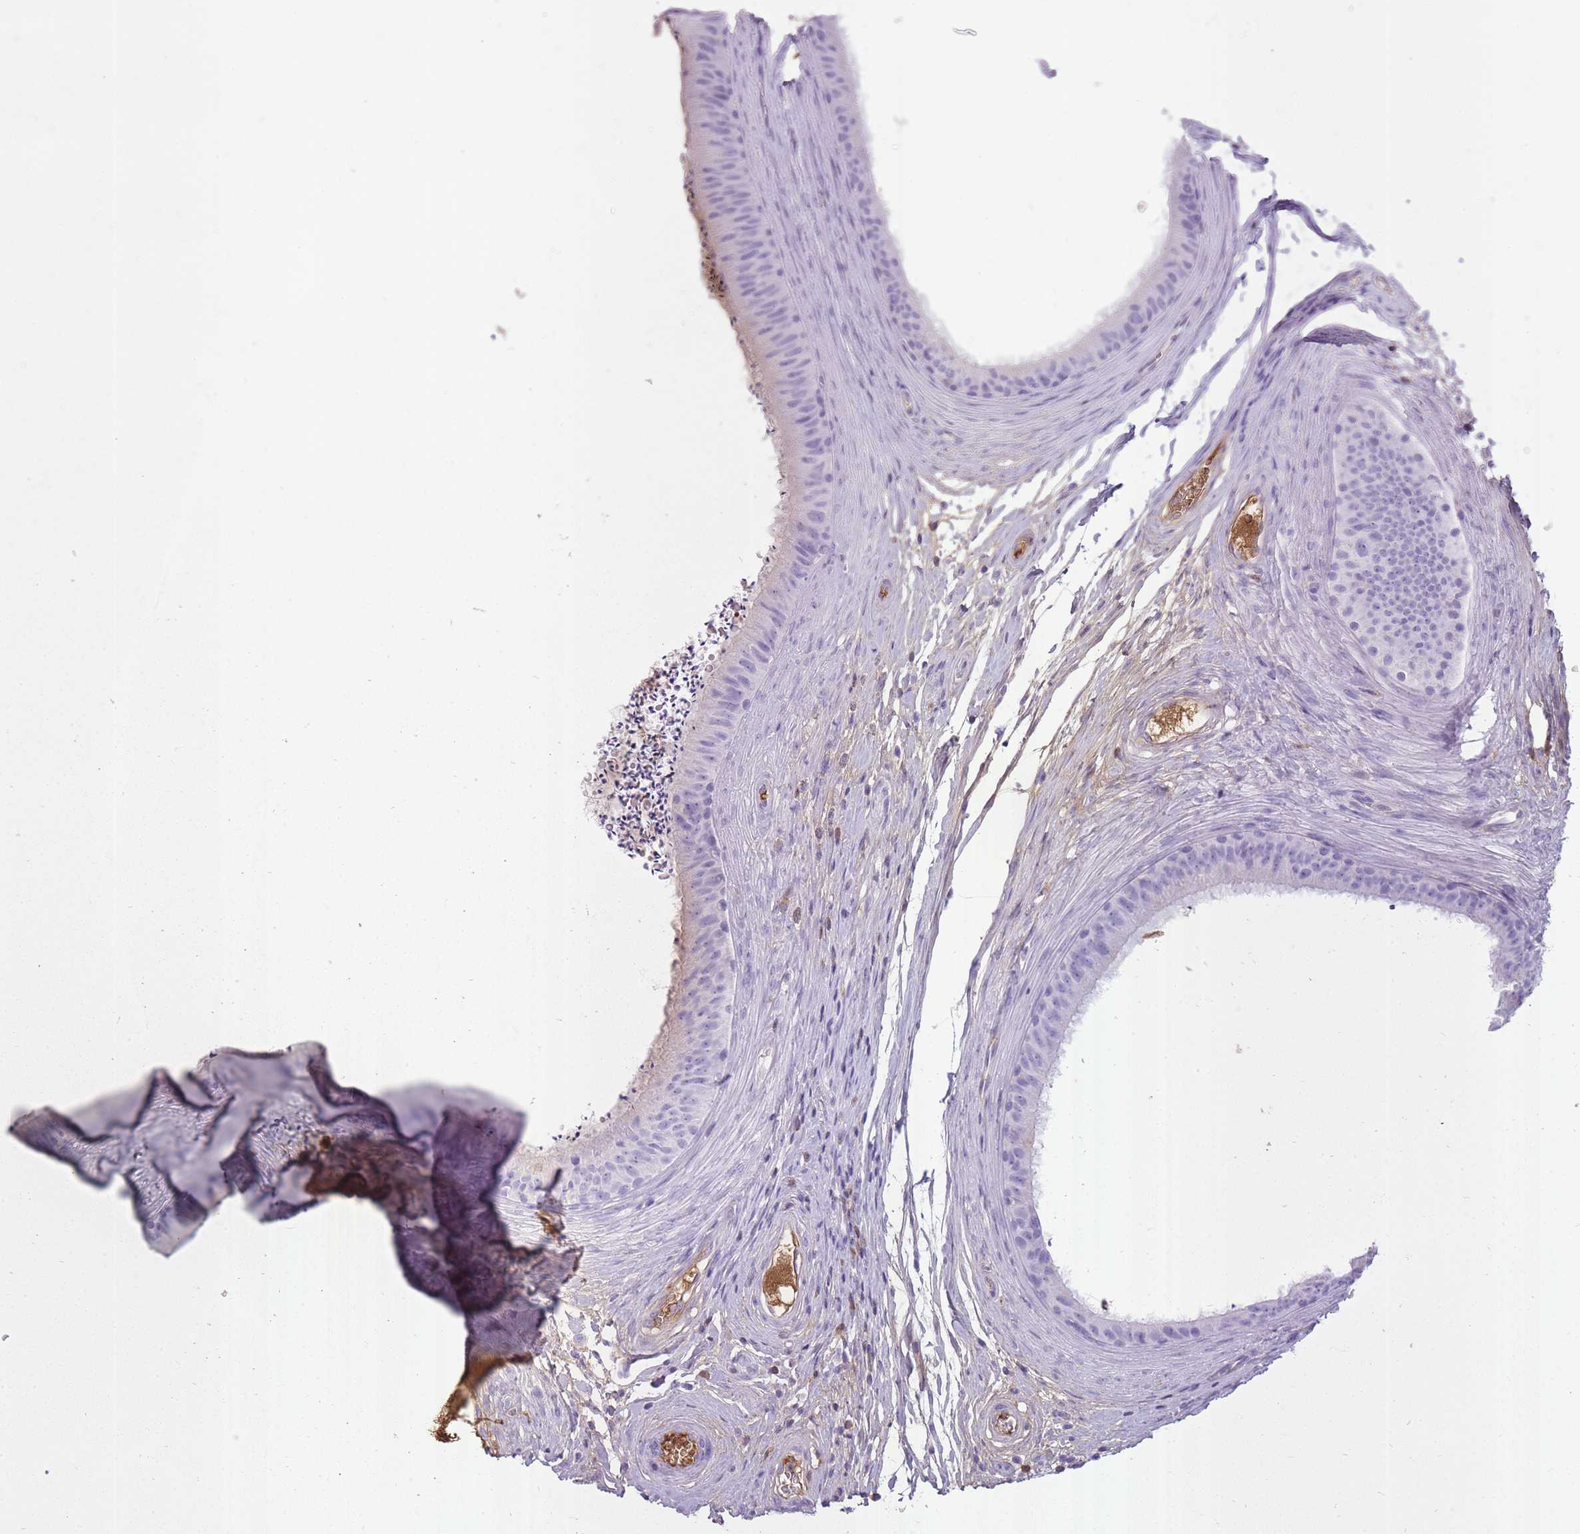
{"staining": {"intensity": "negative", "quantity": "none", "location": "none"}, "tissue": "epididymis", "cell_type": "Glandular cells", "image_type": "normal", "snomed": [{"axis": "morphology", "description": "Normal tissue, NOS"}, {"axis": "topography", "description": "Testis"}, {"axis": "topography", "description": "Epididymis"}], "caption": "This is a photomicrograph of IHC staining of benign epididymis, which shows no positivity in glandular cells.", "gene": "IGKV1", "patient": {"sex": "male", "age": 41}}